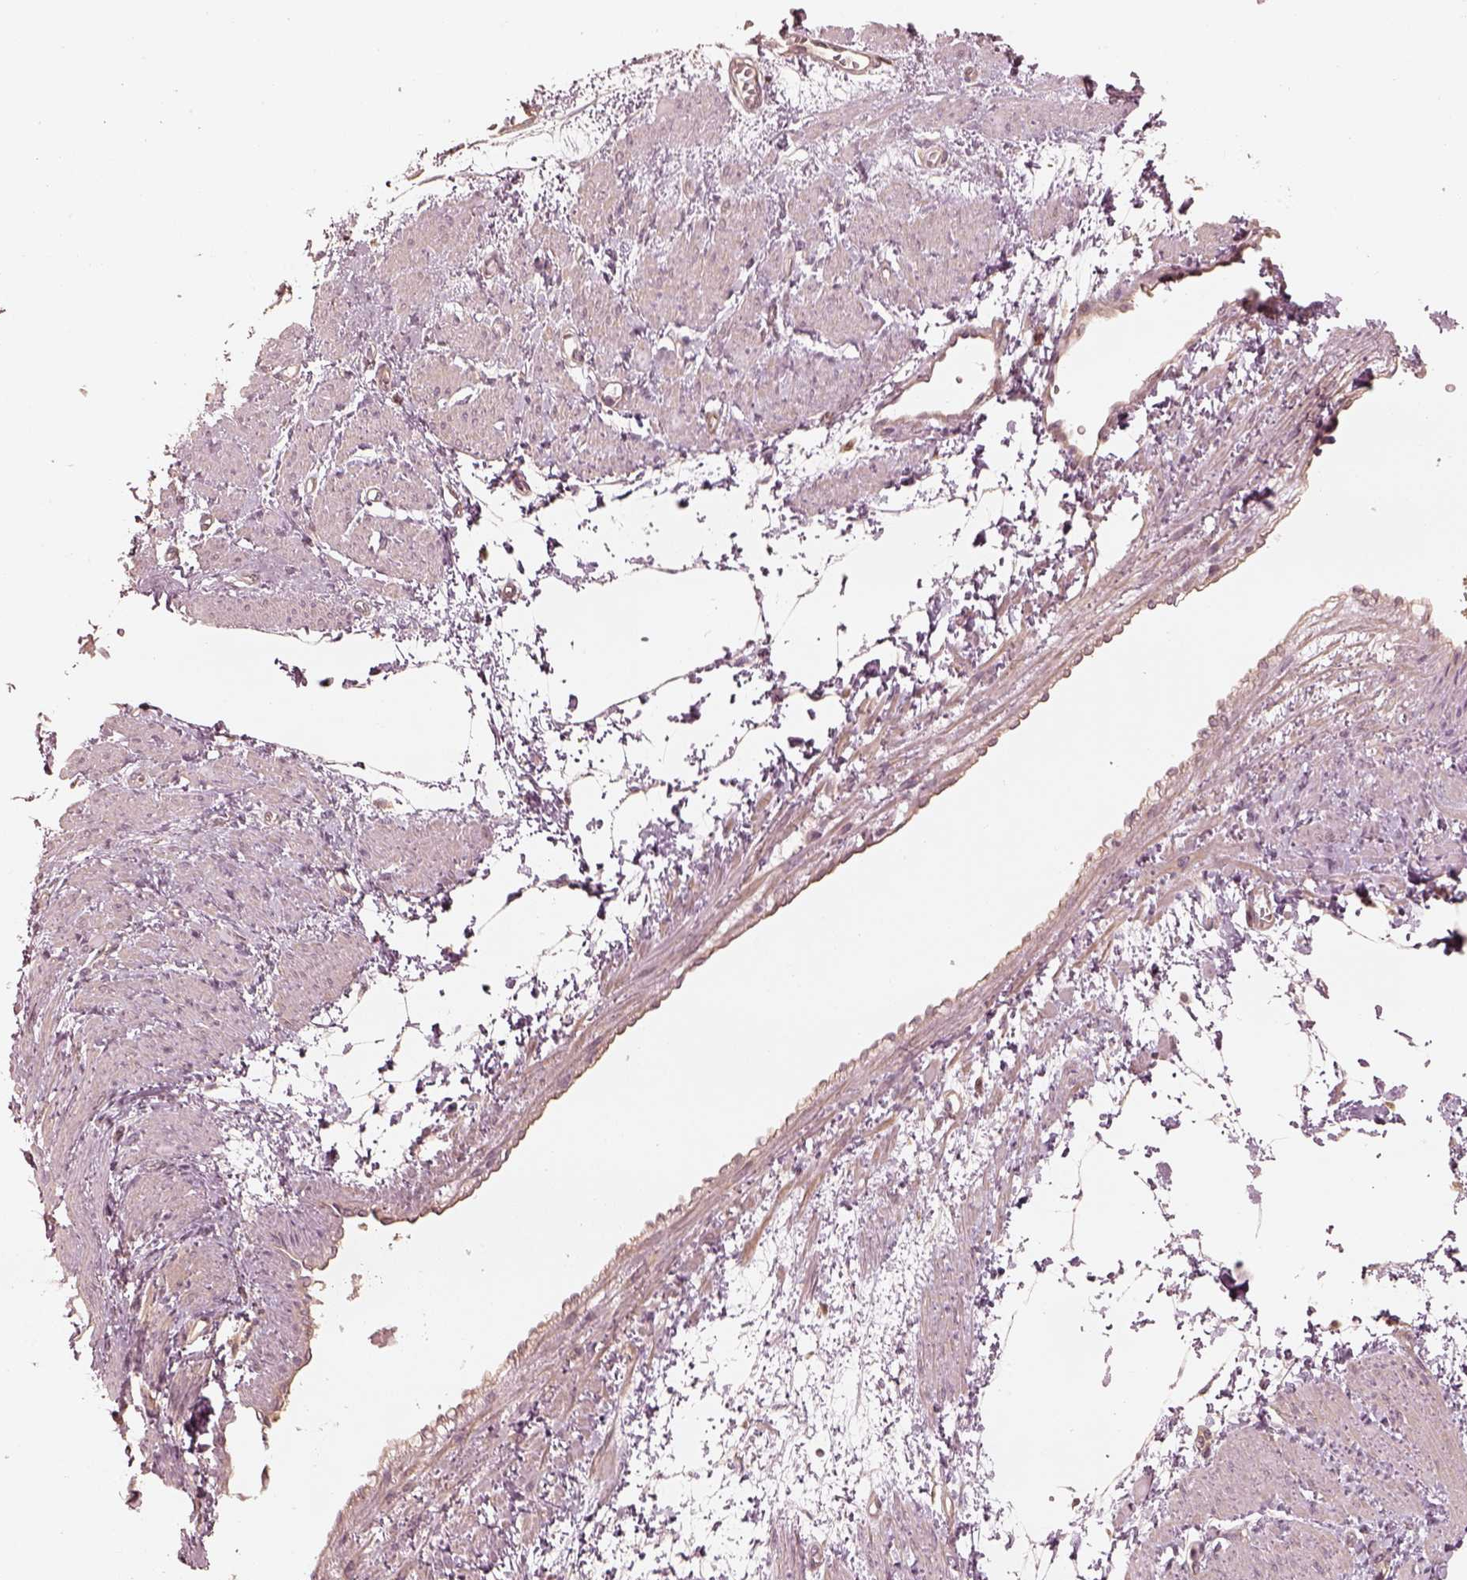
{"staining": {"intensity": "negative", "quantity": "none", "location": "none"}, "tissue": "smooth muscle", "cell_type": "Smooth muscle cells", "image_type": "normal", "snomed": [{"axis": "morphology", "description": "Normal tissue, NOS"}, {"axis": "topography", "description": "Smooth muscle"}, {"axis": "topography", "description": "Uterus"}], "caption": "DAB immunohistochemical staining of benign human smooth muscle exhibits no significant positivity in smooth muscle cells. The staining was performed using DAB to visualize the protein expression in brown, while the nuclei were stained in blue with hematoxylin (Magnification: 20x).", "gene": "KIF5C", "patient": {"sex": "female", "age": 39}}